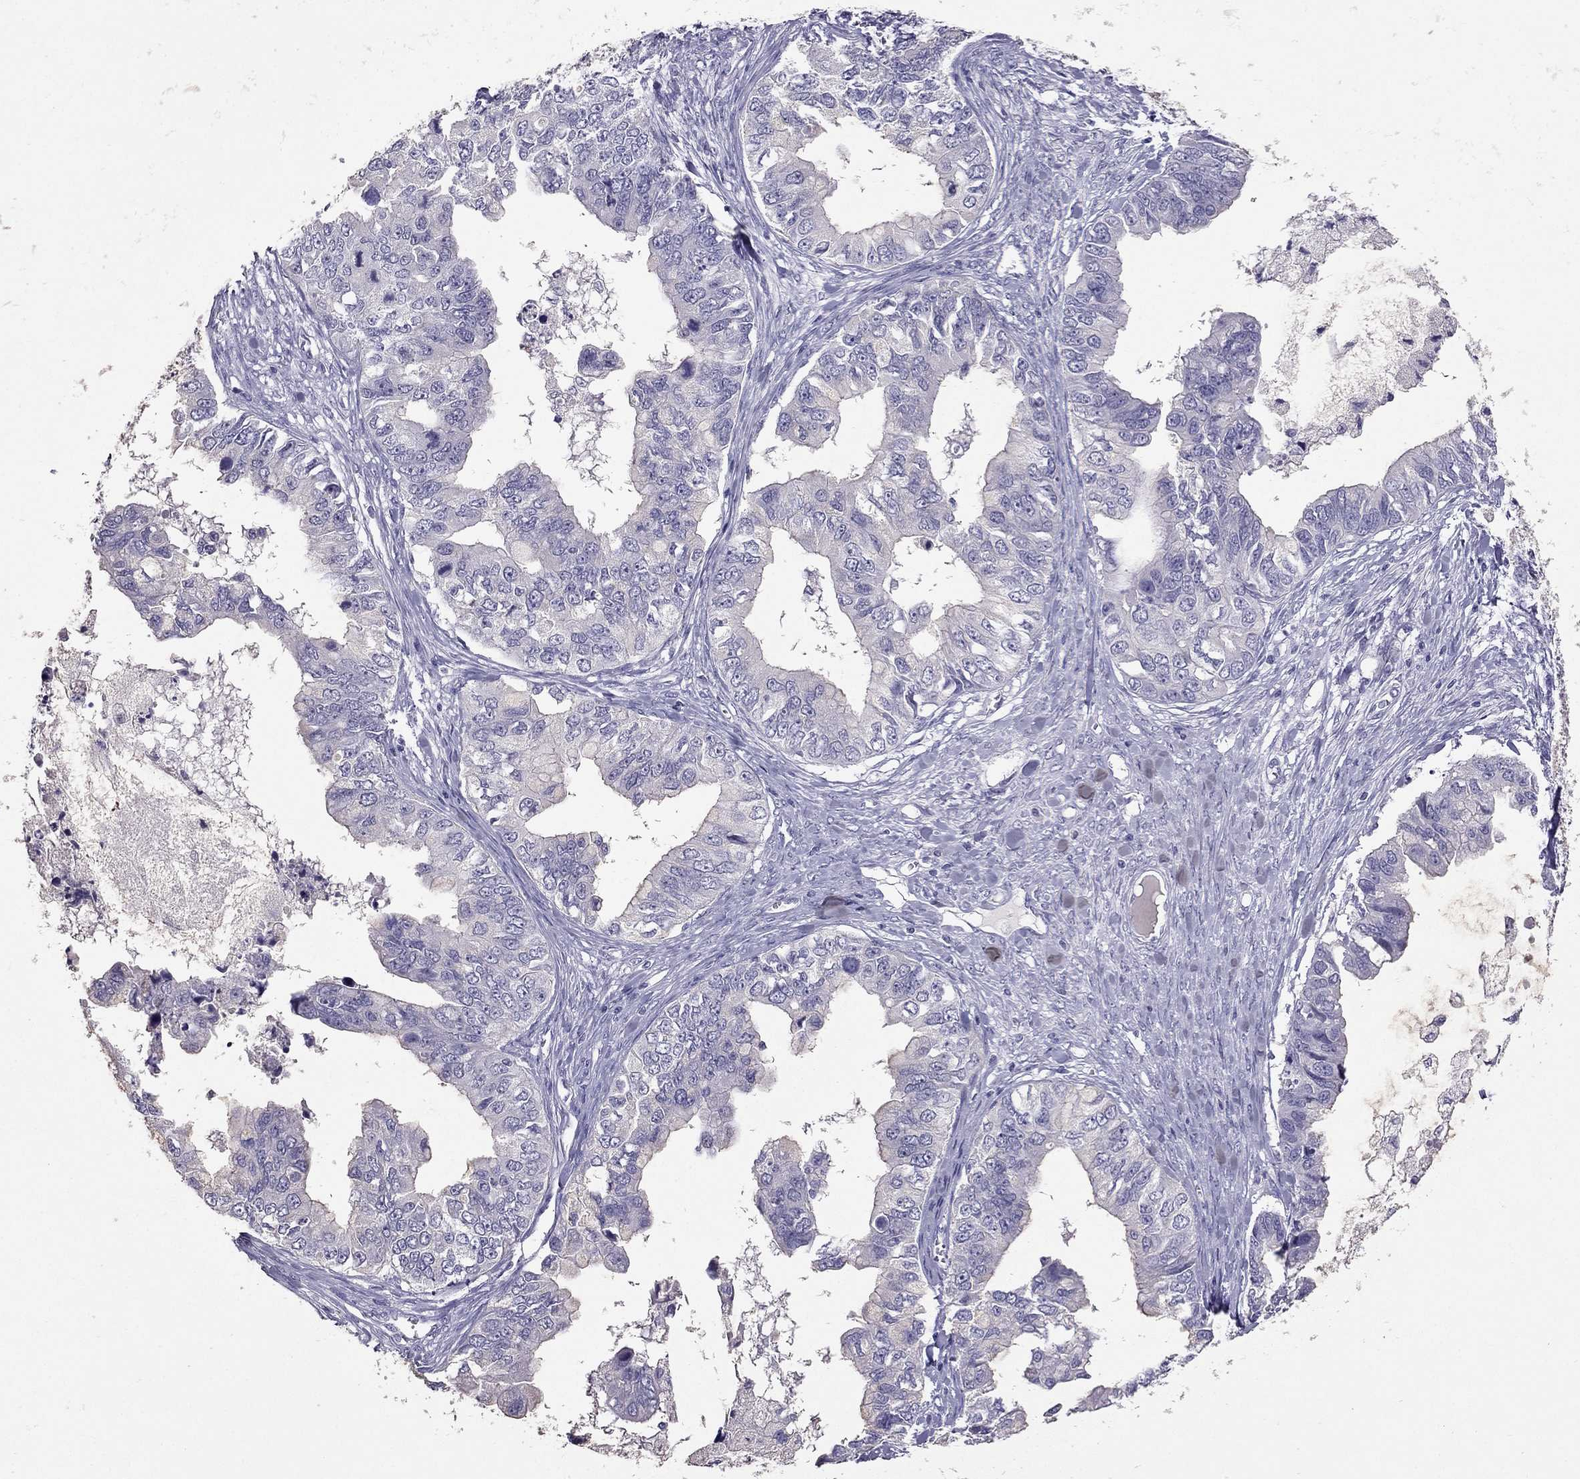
{"staining": {"intensity": "negative", "quantity": "none", "location": "none"}, "tissue": "ovarian cancer", "cell_type": "Tumor cells", "image_type": "cancer", "snomed": [{"axis": "morphology", "description": "Cystadenocarcinoma, mucinous, NOS"}, {"axis": "topography", "description": "Ovary"}], "caption": "IHC micrograph of neoplastic tissue: human ovarian mucinous cystadenocarcinoma stained with DAB (3,3'-diaminobenzidine) demonstrates no significant protein staining in tumor cells.", "gene": "RHO", "patient": {"sex": "female", "age": 76}}